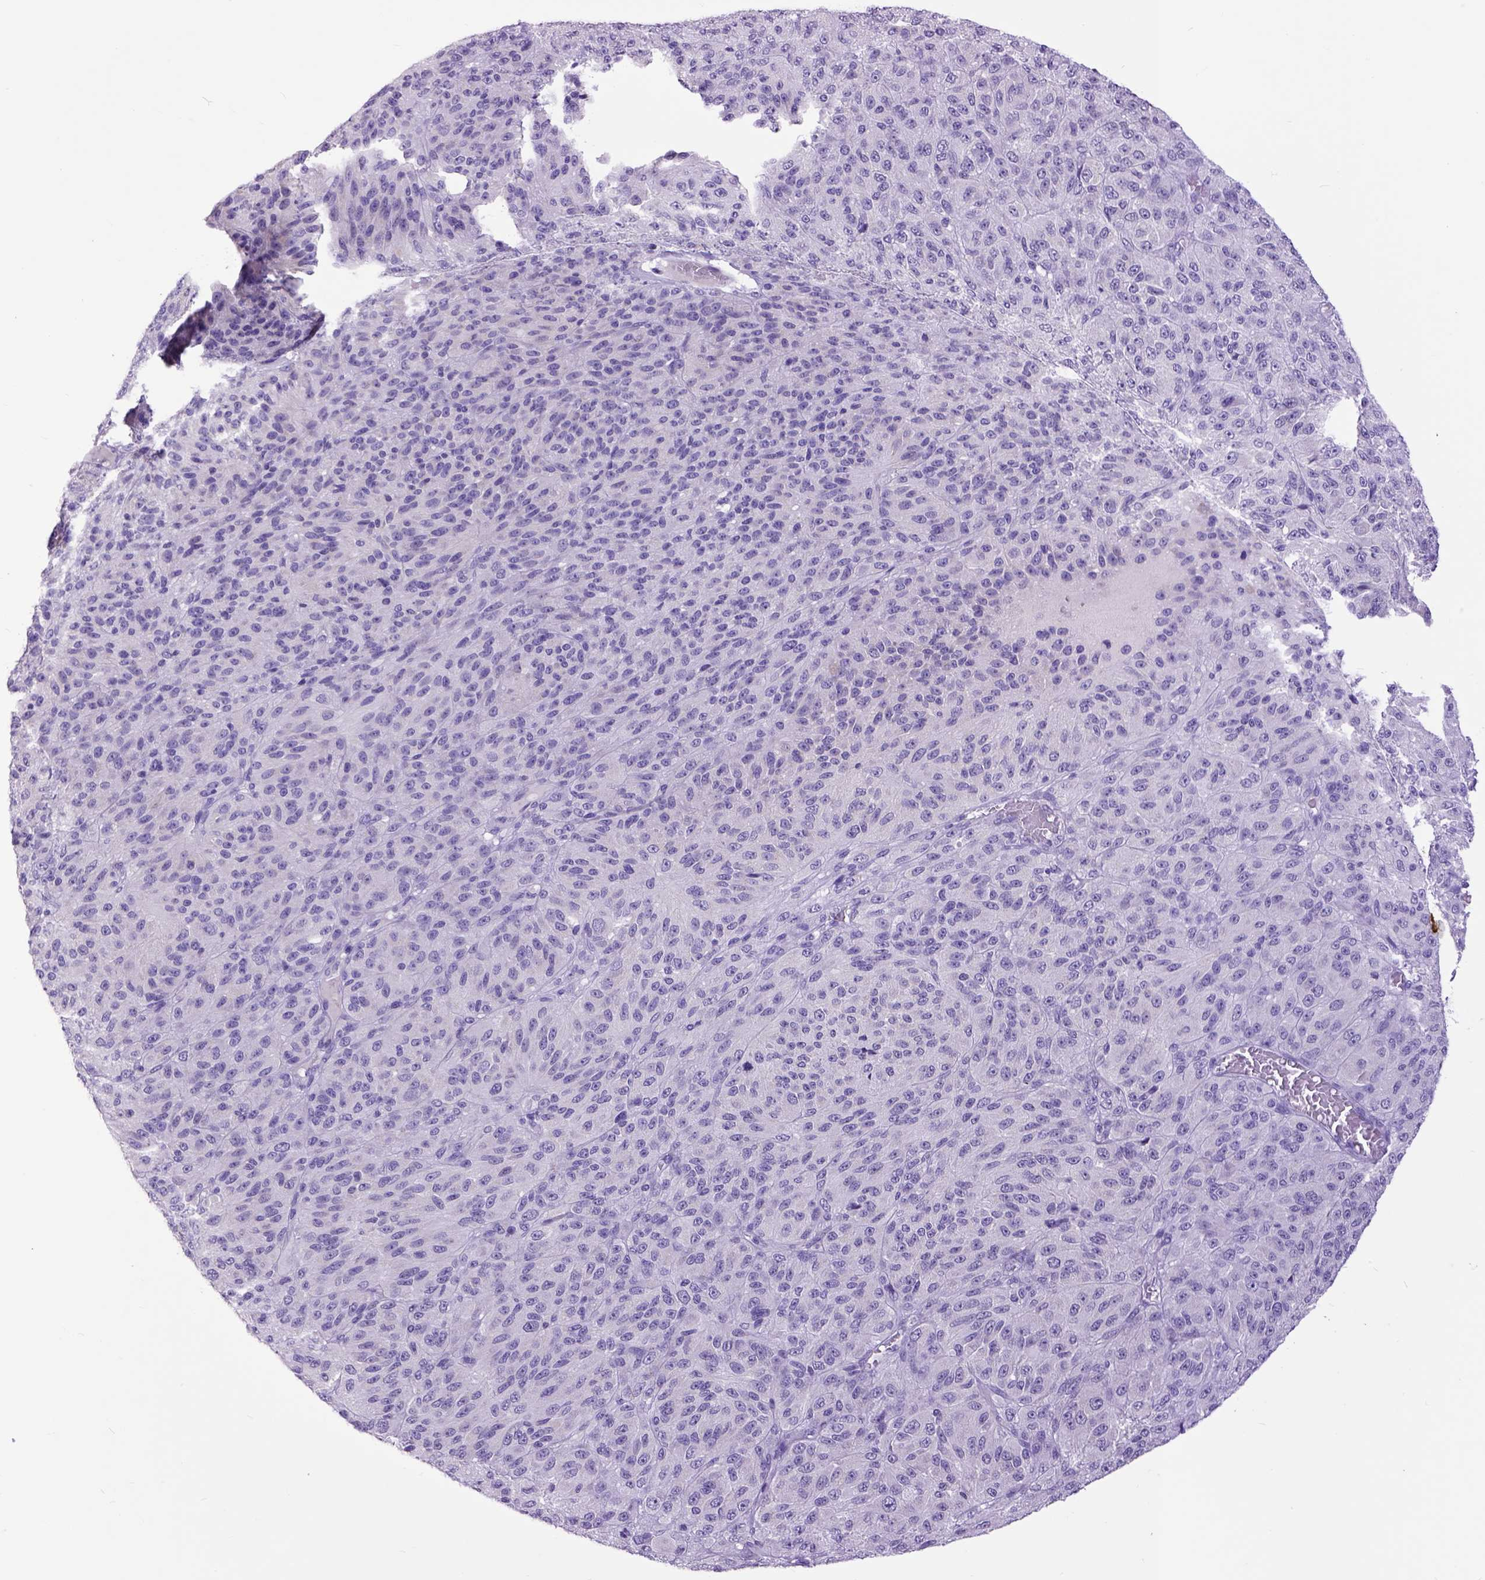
{"staining": {"intensity": "negative", "quantity": "none", "location": "none"}, "tissue": "melanoma", "cell_type": "Tumor cells", "image_type": "cancer", "snomed": [{"axis": "morphology", "description": "Malignant melanoma, Metastatic site"}, {"axis": "topography", "description": "Brain"}], "caption": "IHC of human malignant melanoma (metastatic site) displays no positivity in tumor cells.", "gene": "RAB25", "patient": {"sex": "female", "age": 56}}